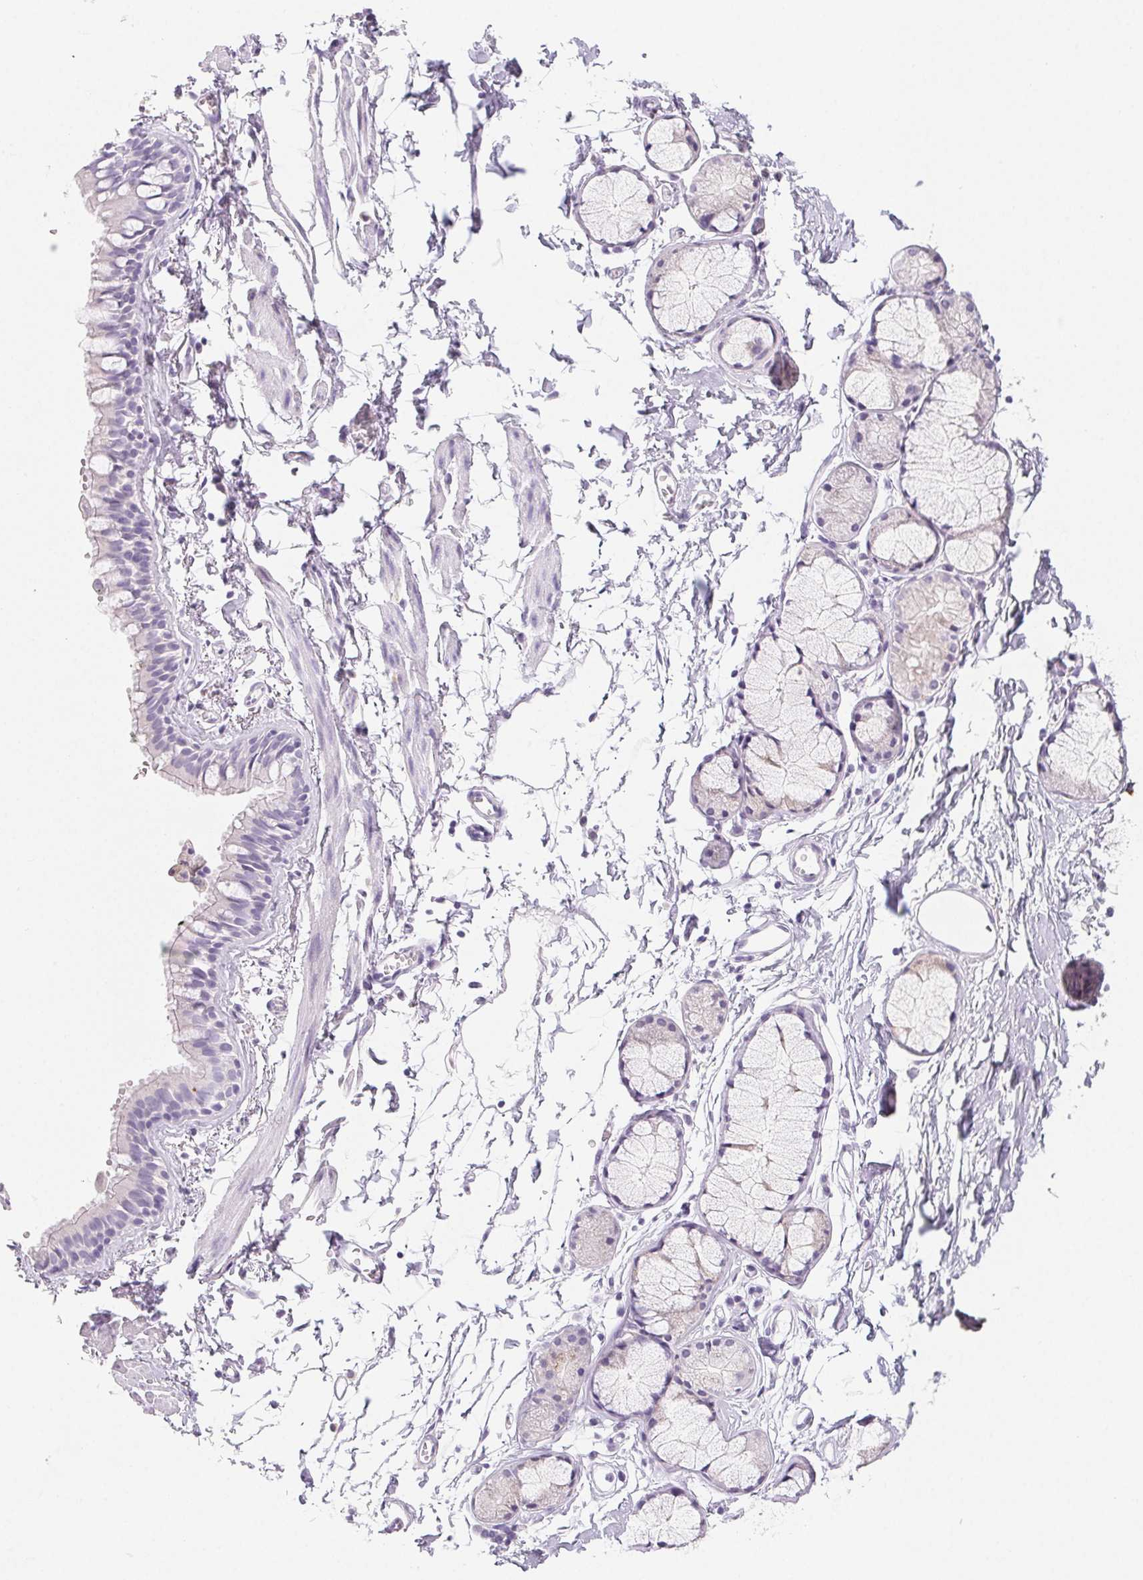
{"staining": {"intensity": "negative", "quantity": "none", "location": "none"}, "tissue": "bronchus", "cell_type": "Respiratory epithelial cells", "image_type": "normal", "snomed": [{"axis": "morphology", "description": "Normal tissue, NOS"}, {"axis": "topography", "description": "Cartilage tissue"}, {"axis": "topography", "description": "Bronchus"}], "caption": "The micrograph reveals no staining of respiratory epithelial cells in benign bronchus. The staining was performed using DAB (3,3'-diaminobenzidine) to visualize the protein expression in brown, while the nuclei were stained in blue with hematoxylin (Magnification: 20x).", "gene": "SPACA5B", "patient": {"sex": "female", "age": 59}}